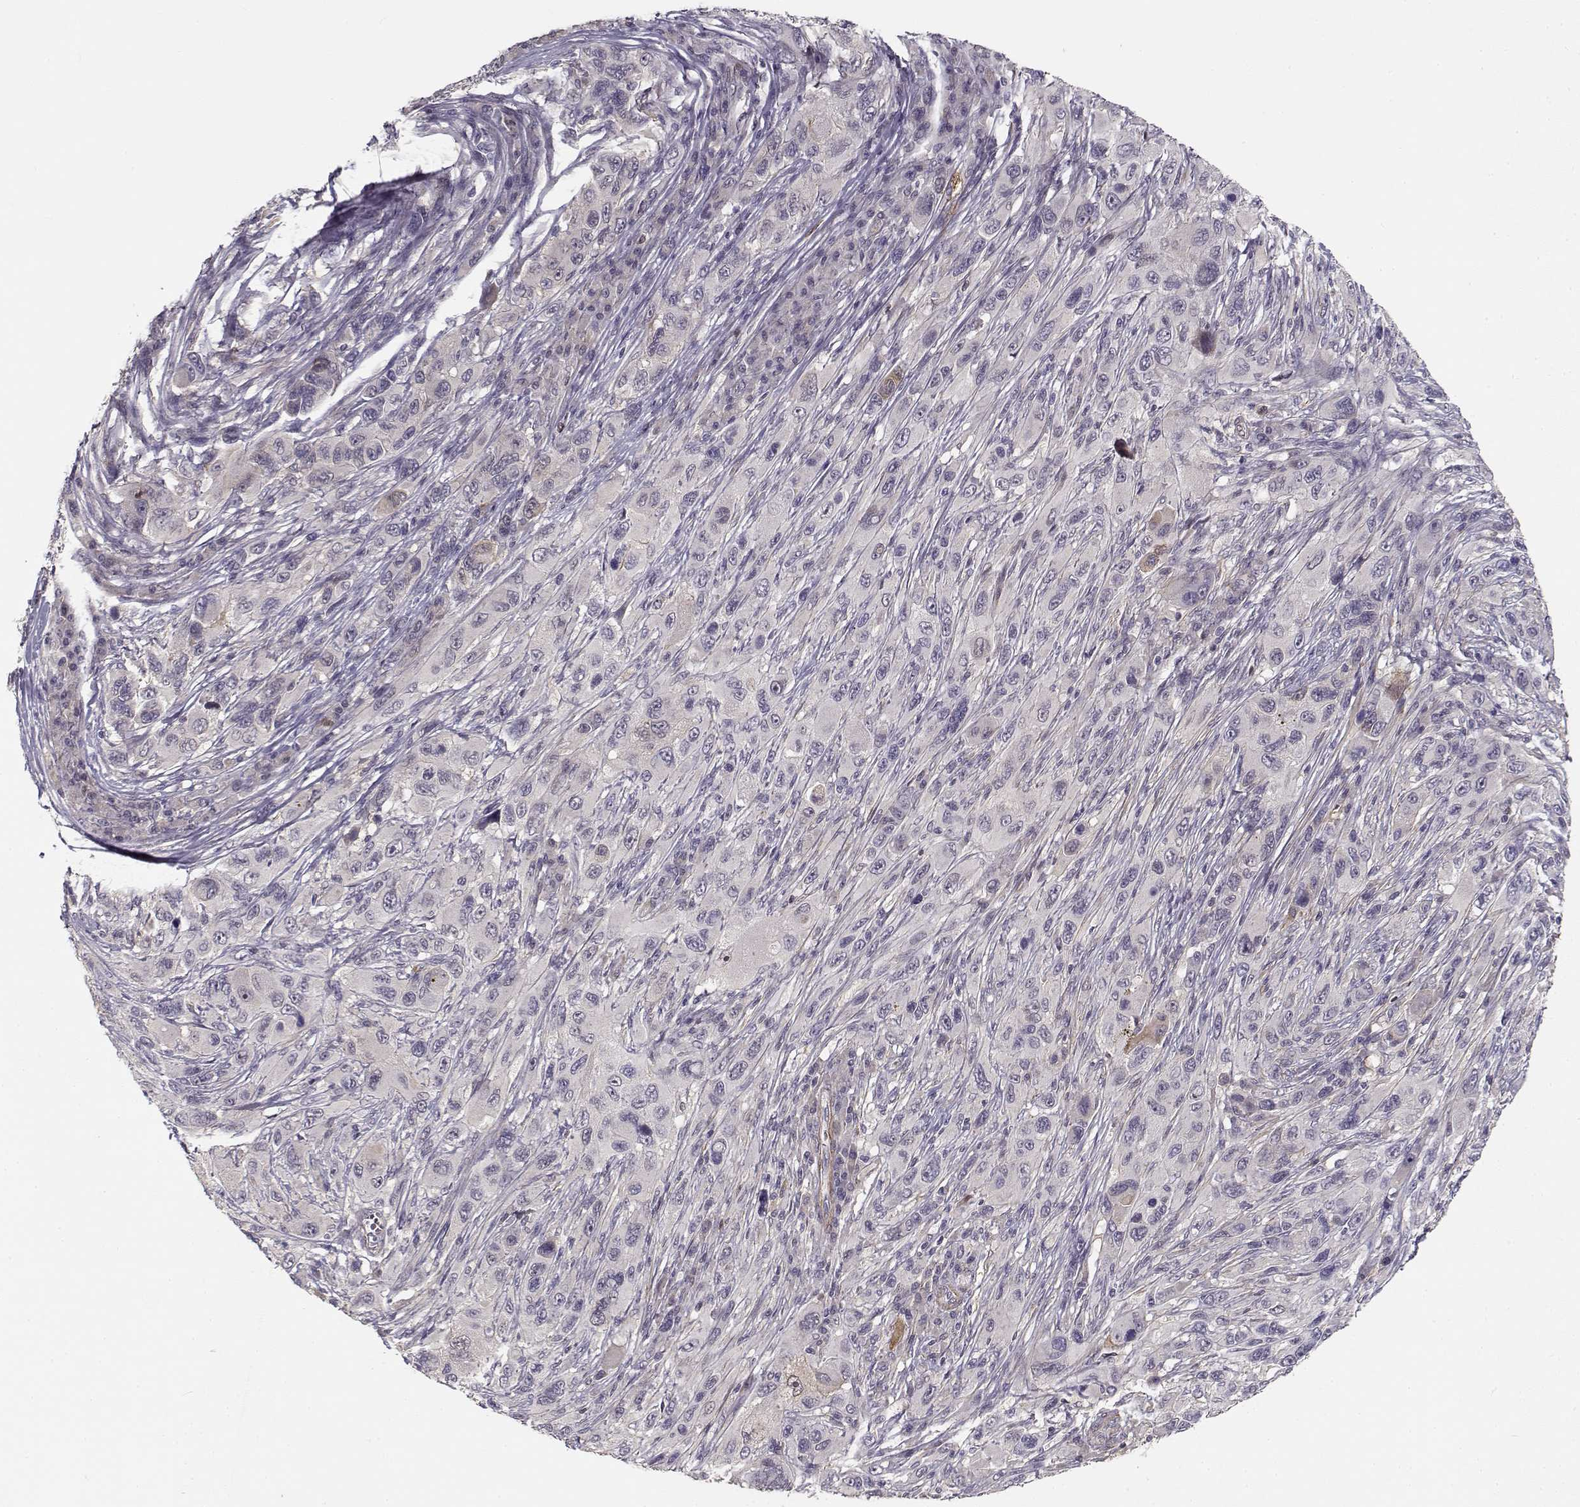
{"staining": {"intensity": "negative", "quantity": "none", "location": "none"}, "tissue": "melanoma", "cell_type": "Tumor cells", "image_type": "cancer", "snomed": [{"axis": "morphology", "description": "Malignant melanoma, NOS"}, {"axis": "topography", "description": "Skin"}], "caption": "Histopathology image shows no protein expression in tumor cells of melanoma tissue.", "gene": "RGS9BP", "patient": {"sex": "male", "age": 53}}